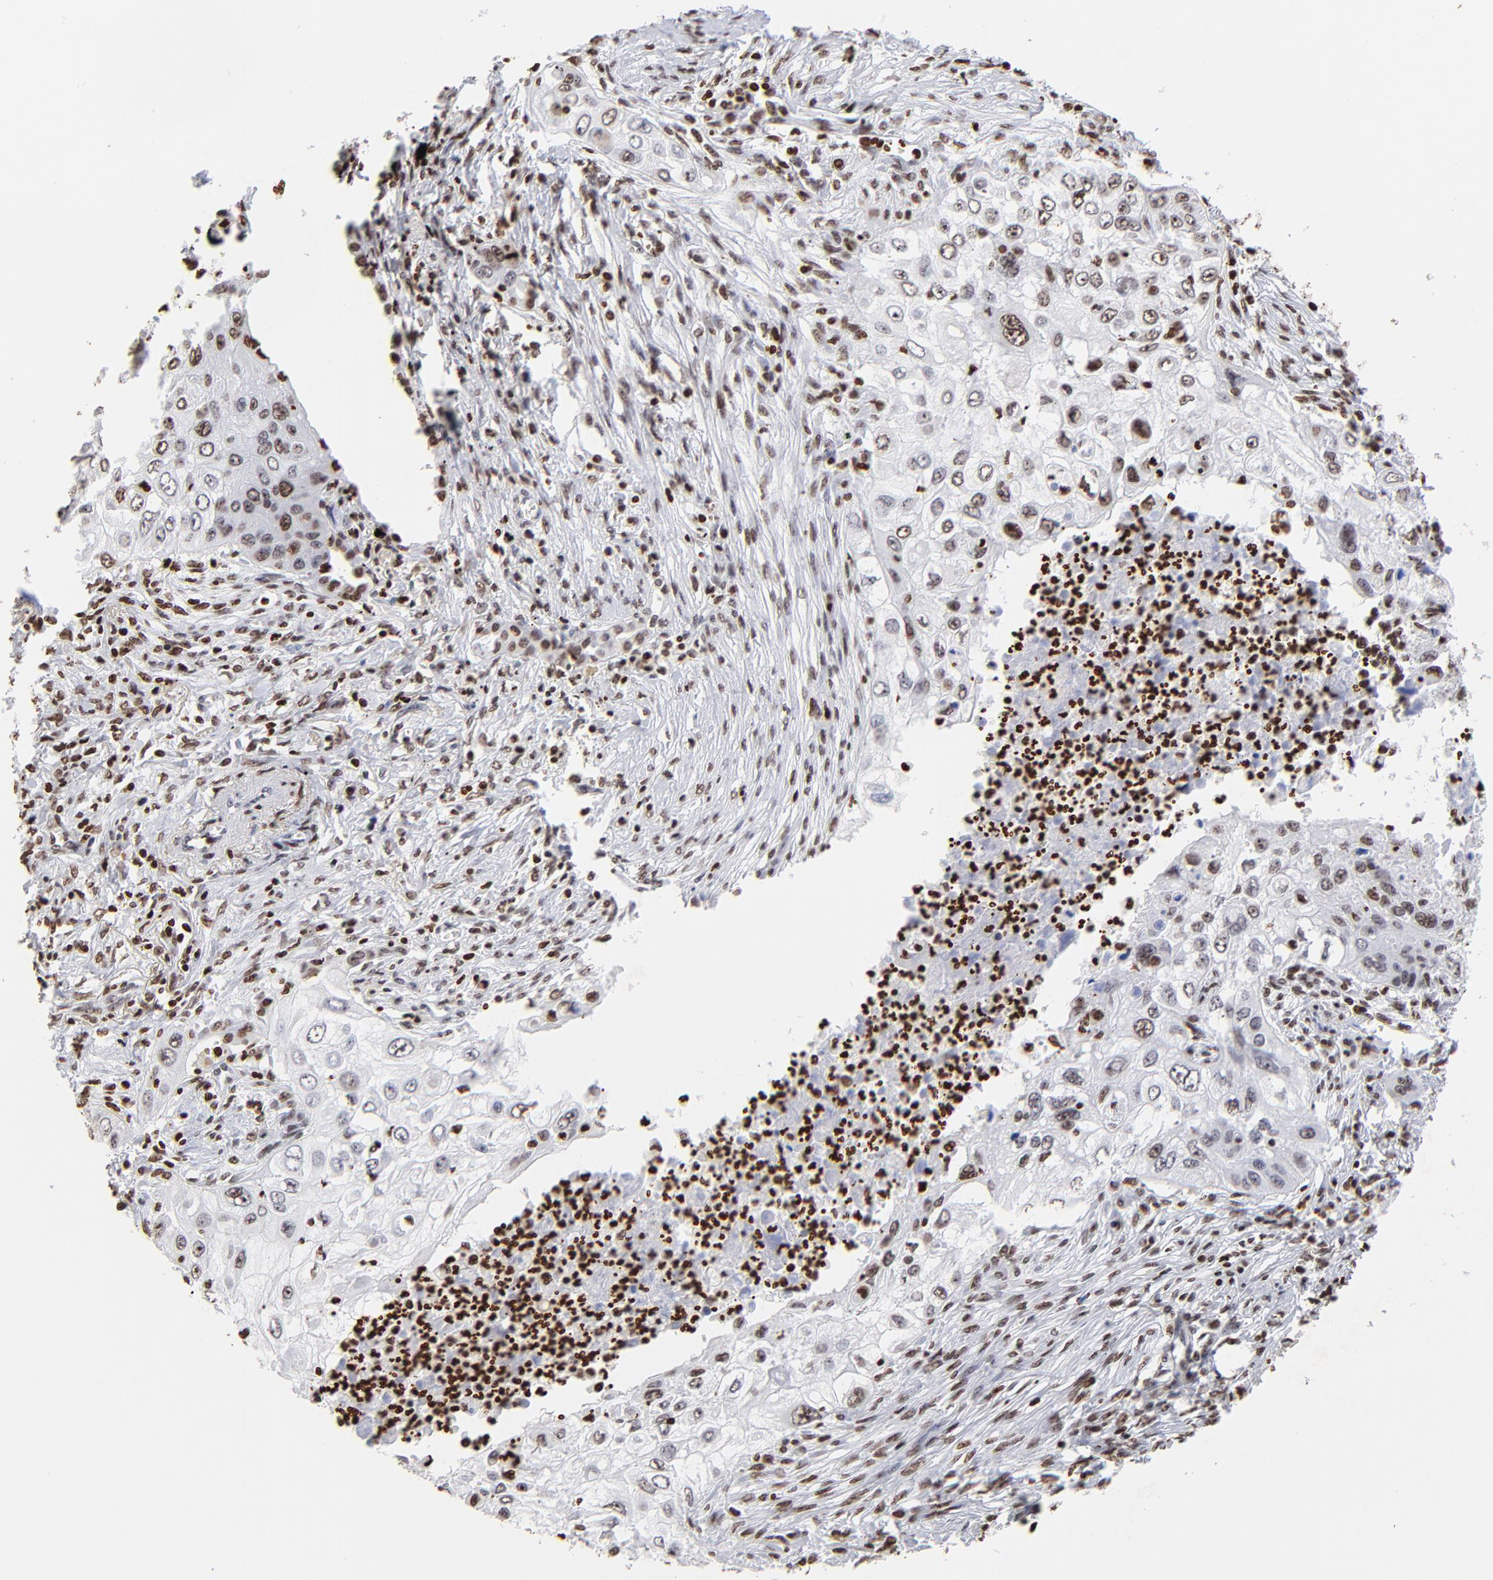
{"staining": {"intensity": "moderate", "quantity": ">75%", "location": "nuclear"}, "tissue": "lung cancer", "cell_type": "Tumor cells", "image_type": "cancer", "snomed": [{"axis": "morphology", "description": "Squamous cell carcinoma, NOS"}, {"axis": "topography", "description": "Lung"}], "caption": "A brown stain labels moderate nuclear expression of a protein in human lung cancer tumor cells.", "gene": "FBH1", "patient": {"sex": "male", "age": 71}}